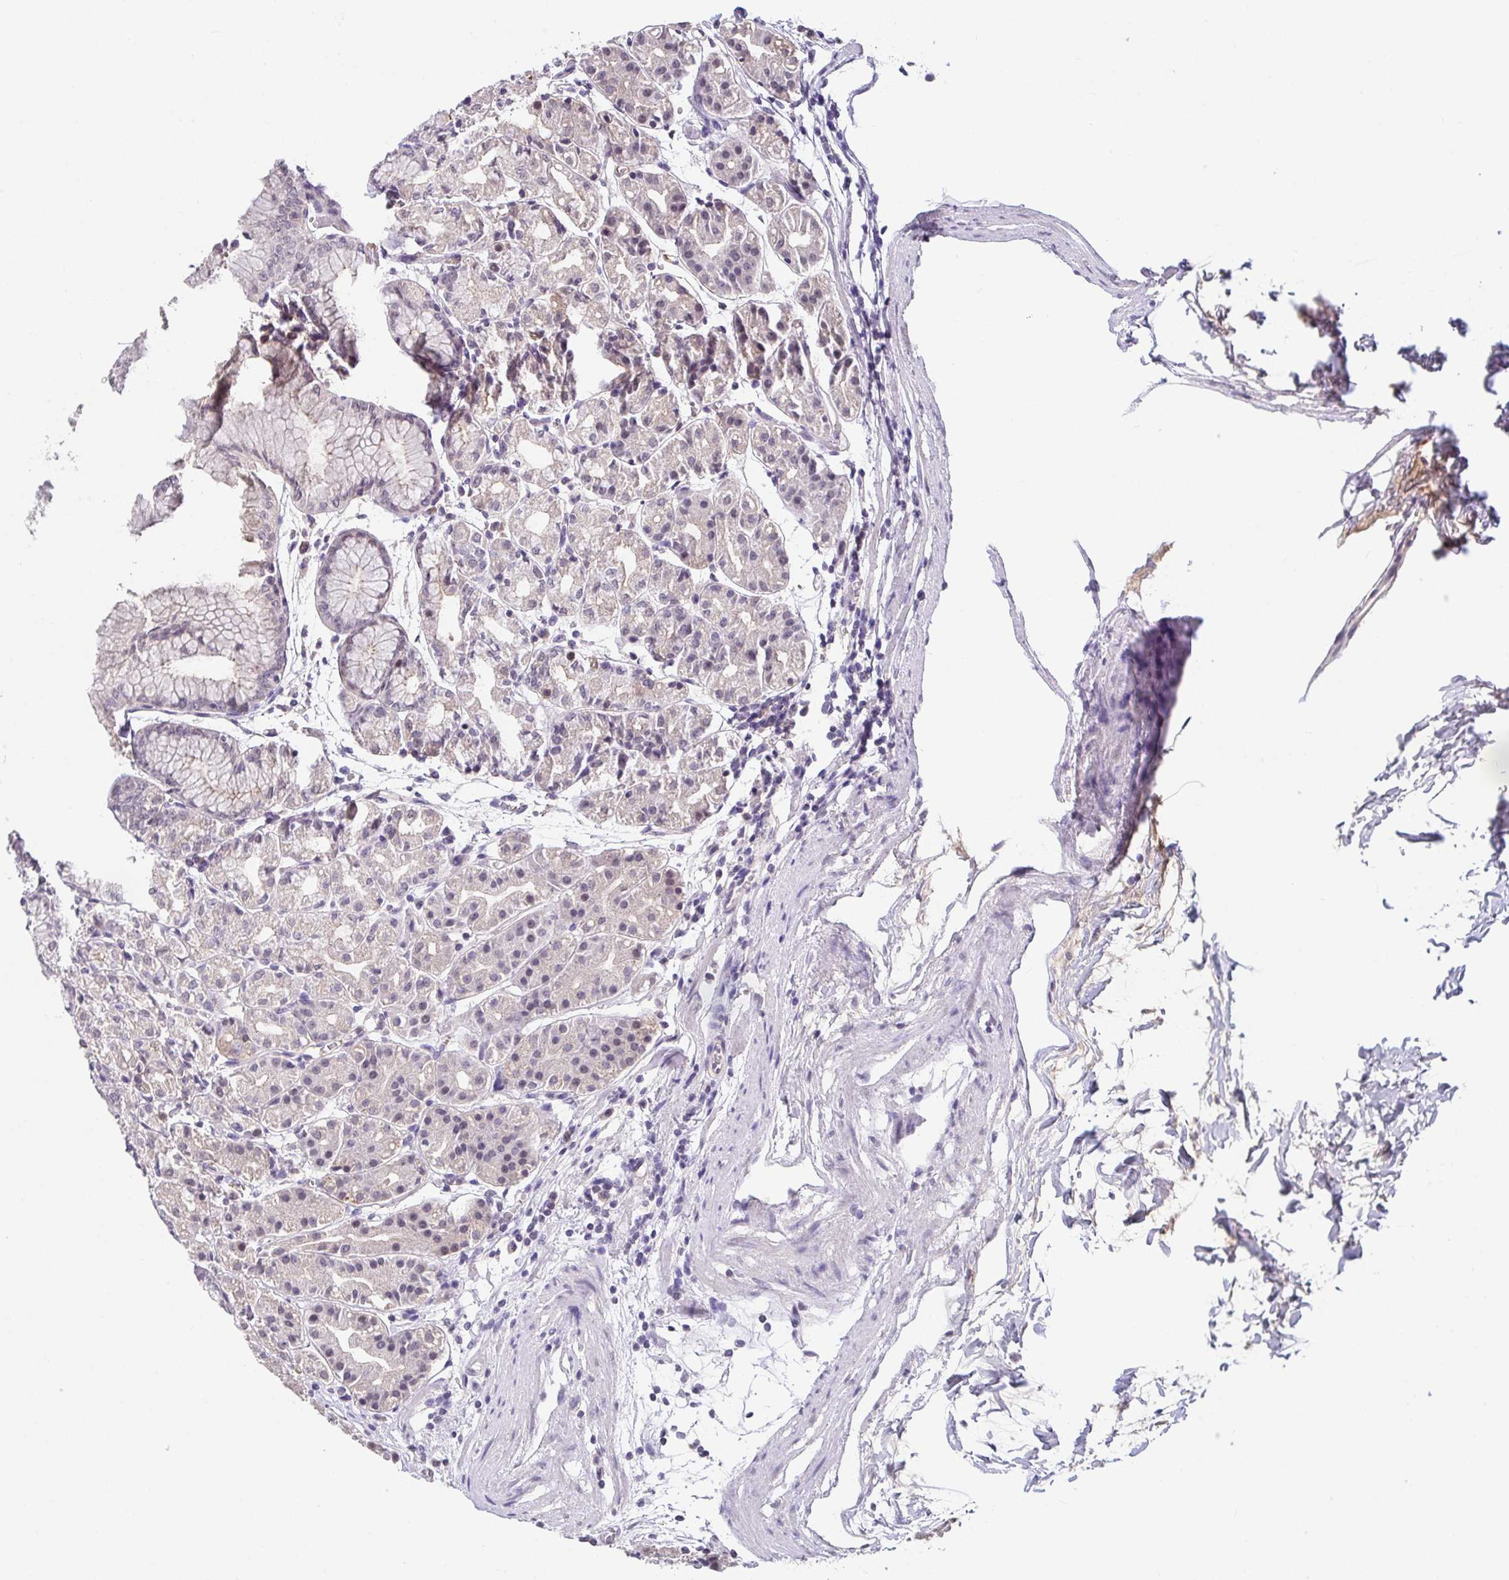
{"staining": {"intensity": "weak", "quantity": "<25%", "location": "nuclear"}, "tissue": "stomach", "cell_type": "Glandular cells", "image_type": "normal", "snomed": [{"axis": "morphology", "description": "Normal tissue, NOS"}, {"axis": "topography", "description": "Stomach"}], "caption": "Protein analysis of normal stomach exhibits no significant positivity in glandular cells. The staining was performed using DAB to visualize the protein expression in brown, while the nuclei were stained in blue with hematoxylin (Magnification: 20x).", "gene": "GLTPD2", "patient": {"sex": "female", "age": 57}}